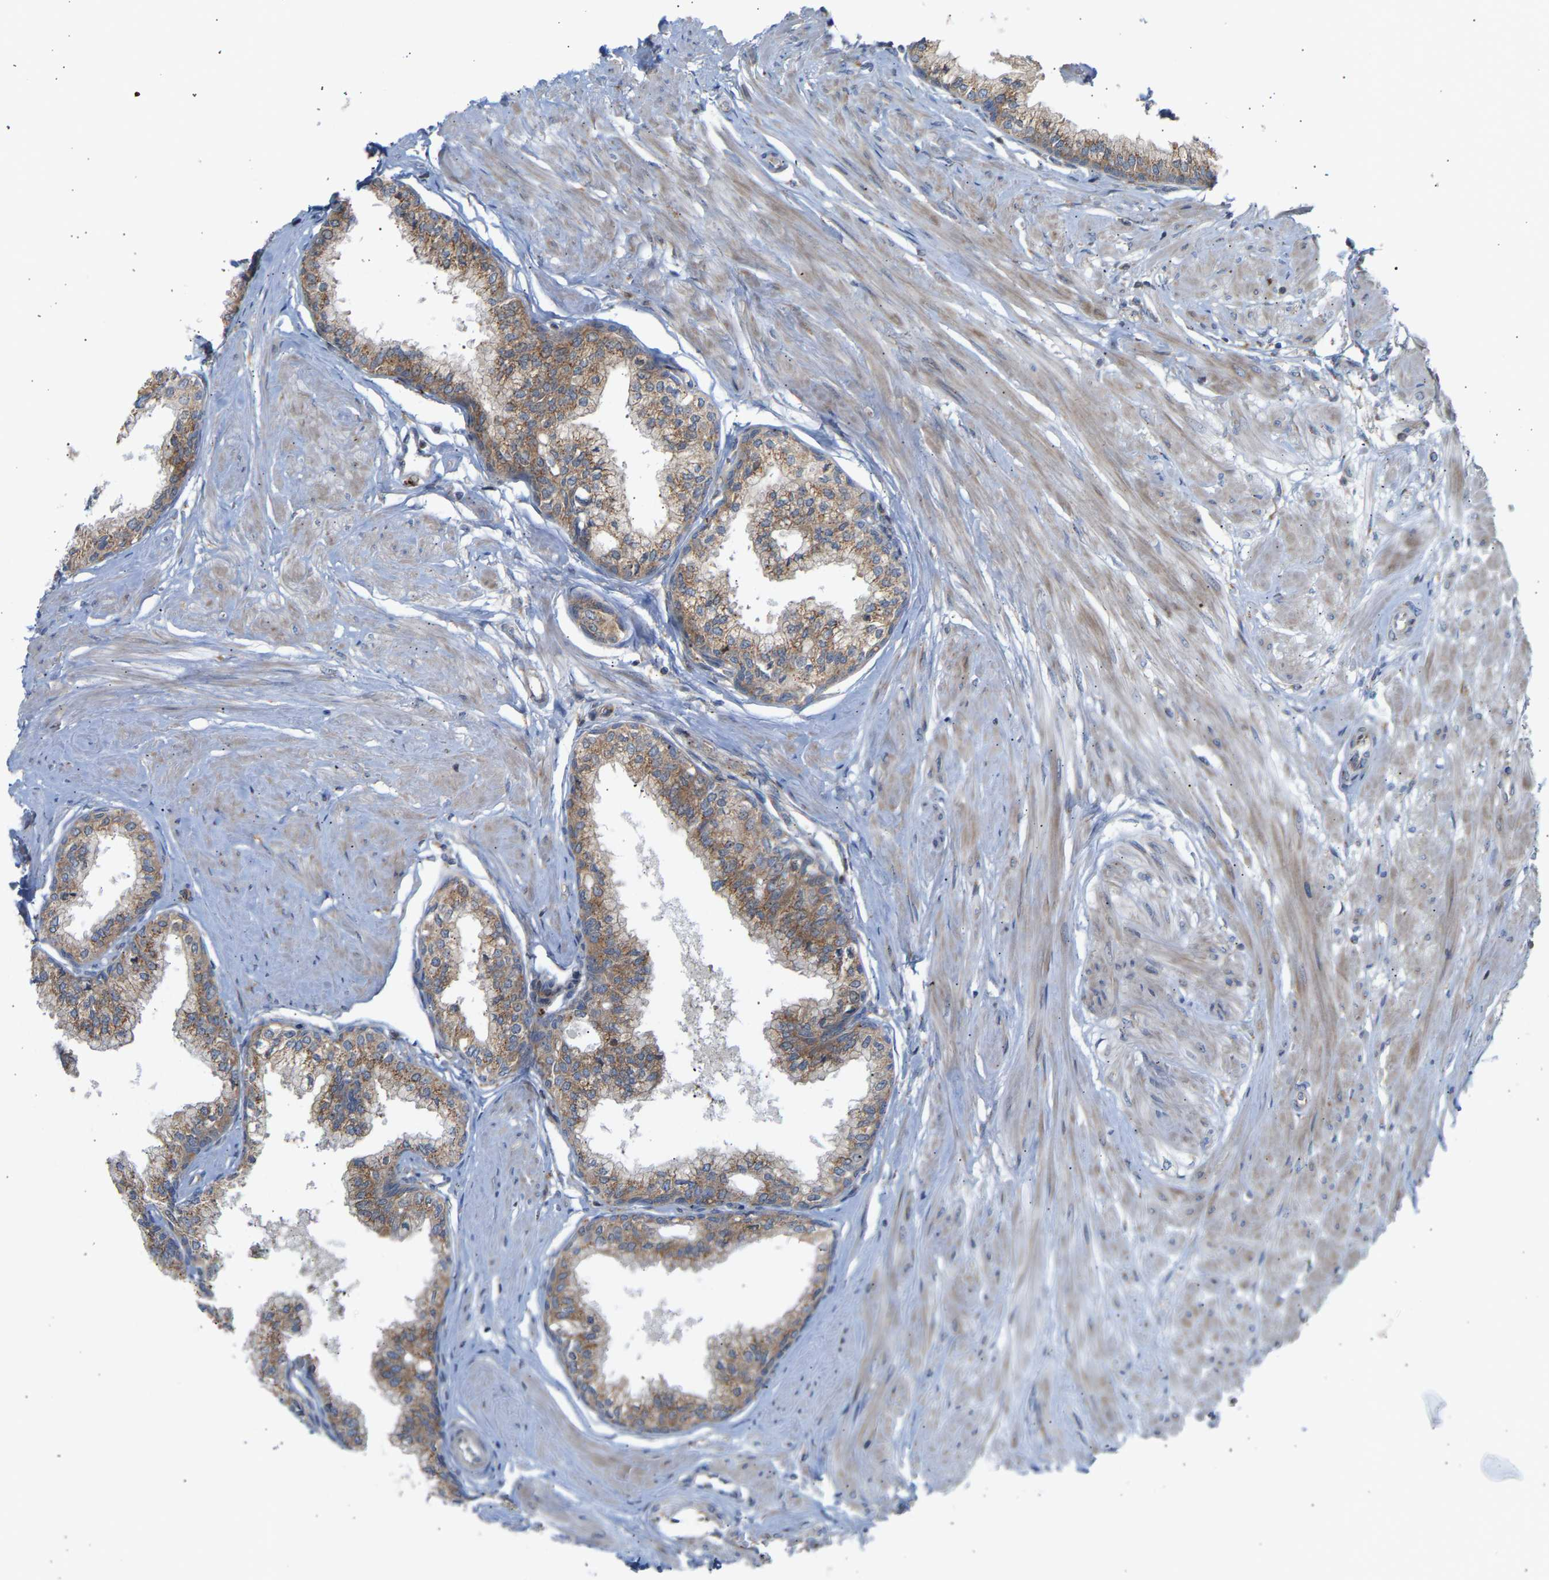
{"staining": {"intensity": "moderate", "quantity": ">75%", "location": "cytoplasmic/membranous"}, "tissue": "seminal vesicle", "cell_type": "Glandular cells", "image_type": "normal", "snomed": [{"axis": "morphology", "description": "Normal tissue, NOS"}, {"axis": "topography", "description": "Prostate"}, {"axis": "topography", "description": "Seminal veicle"}], "caption": "Immunohistochemistry (IHC) micrograph of normal seminal vesicle: human seminal vesicle stained using immunohistochemistry (IHC) reveals medium levels of moderate protein expression localized specifically in the cytoplasmic/membranous of glandular cells, appearing as a cytoplasmic/membranous brown color.", "gene": "GCN1", "patient": {"sex": "male", "age": 60}}